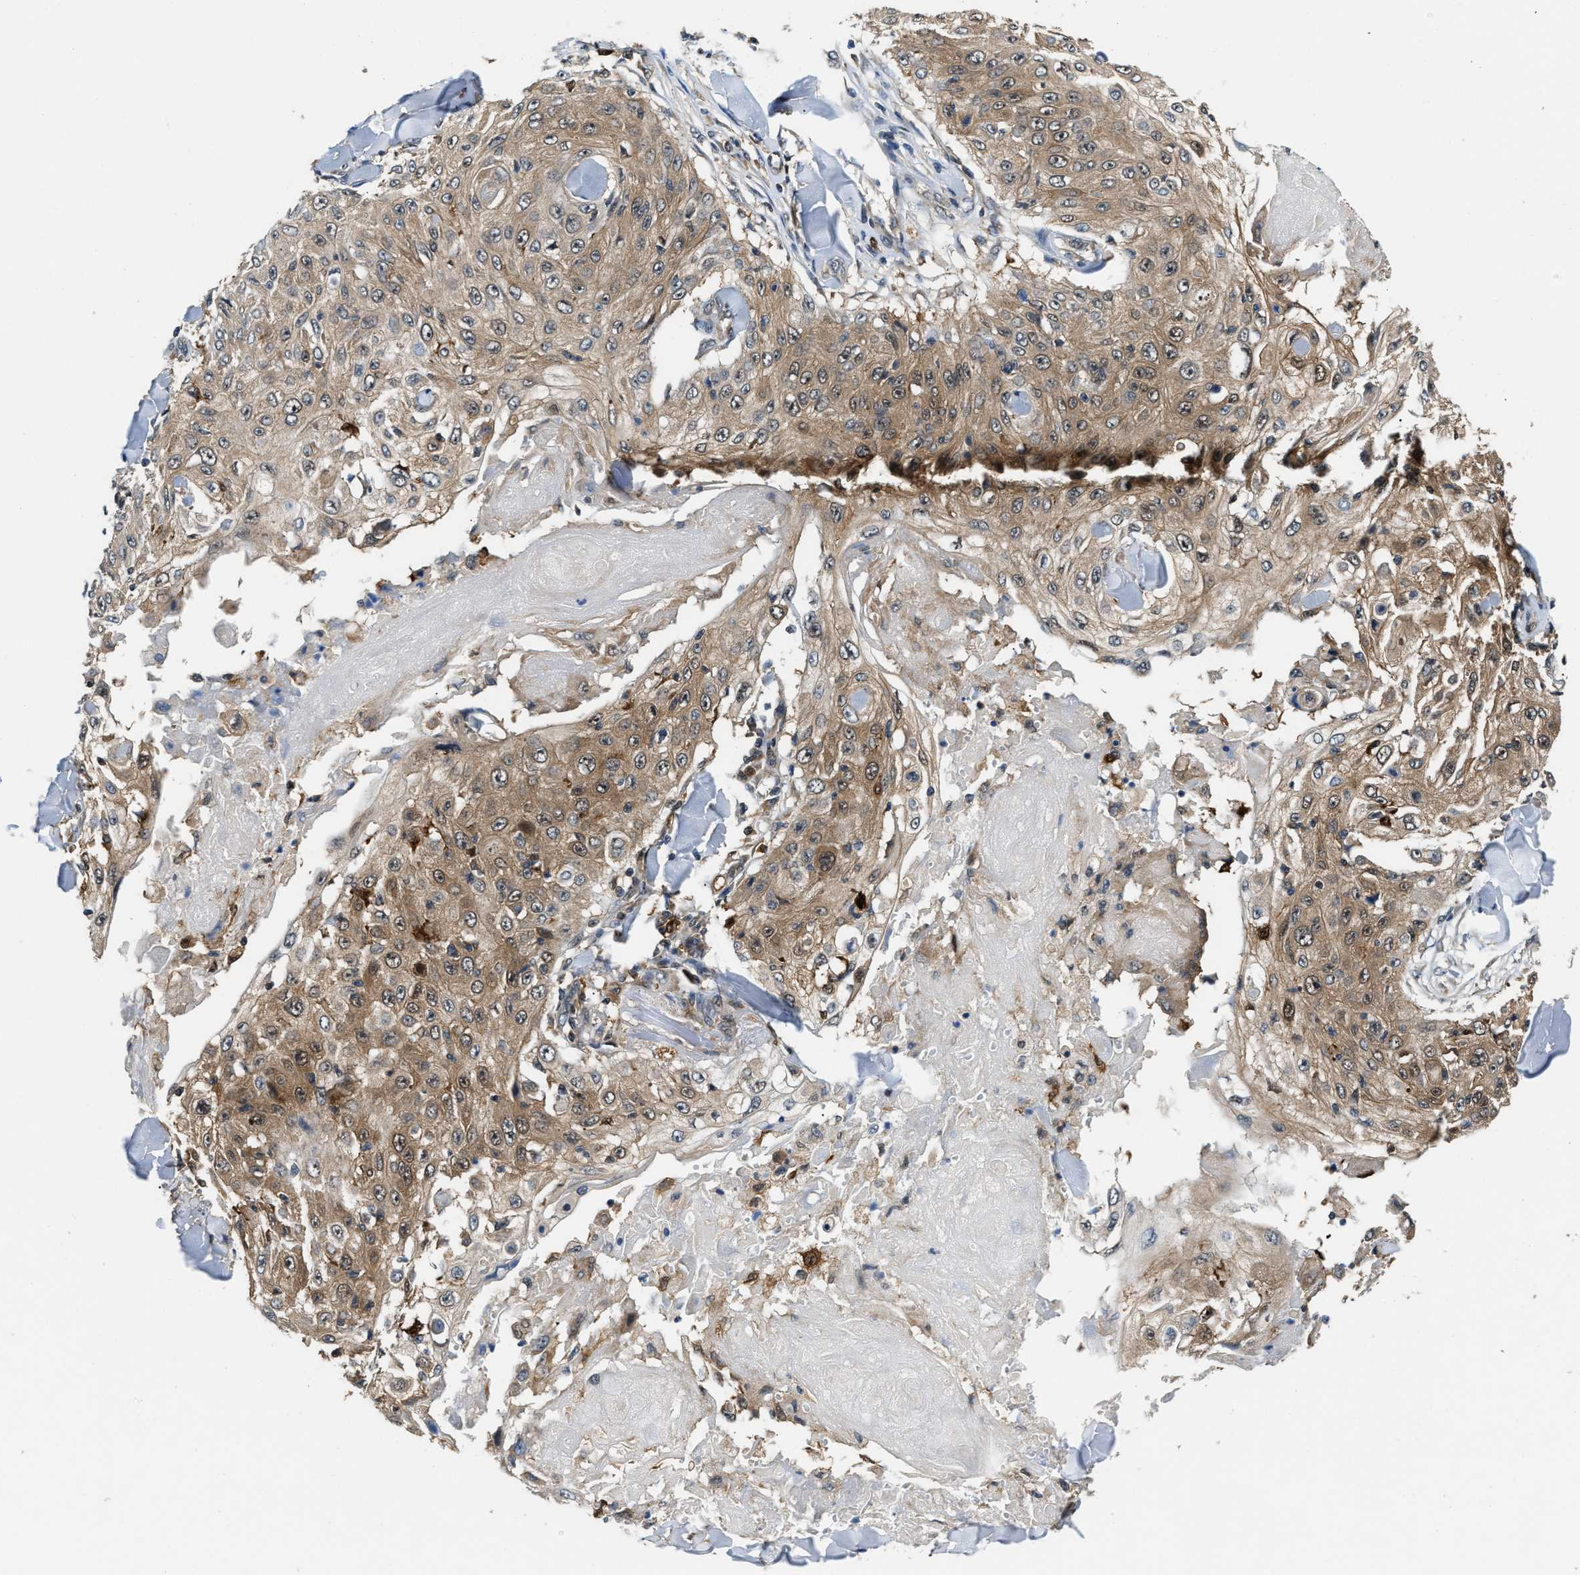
{"staining": {"intensity": "moderate", "quantity": ">75%", "location": "cytoplasmic/membranous"}, "tissue": "skin cancer", "cell_type": "Tumor cells", "image_type": "cancer", "snomed": [{"axis": "morphology", "description": "Squamous cell carcinoma, NOS"}, {"axis": "topography", "description": "Skin"}], "caption": "This histopathology image reveals immunohistochemistry (IHC) staining of human skin squamous cell carcinoma, with medium moderate cytoplasmic/membranous expression in approximately >75% of tumor cells.", "gene": "PPA1", "patient": {"sex": "male", "age": 86}}